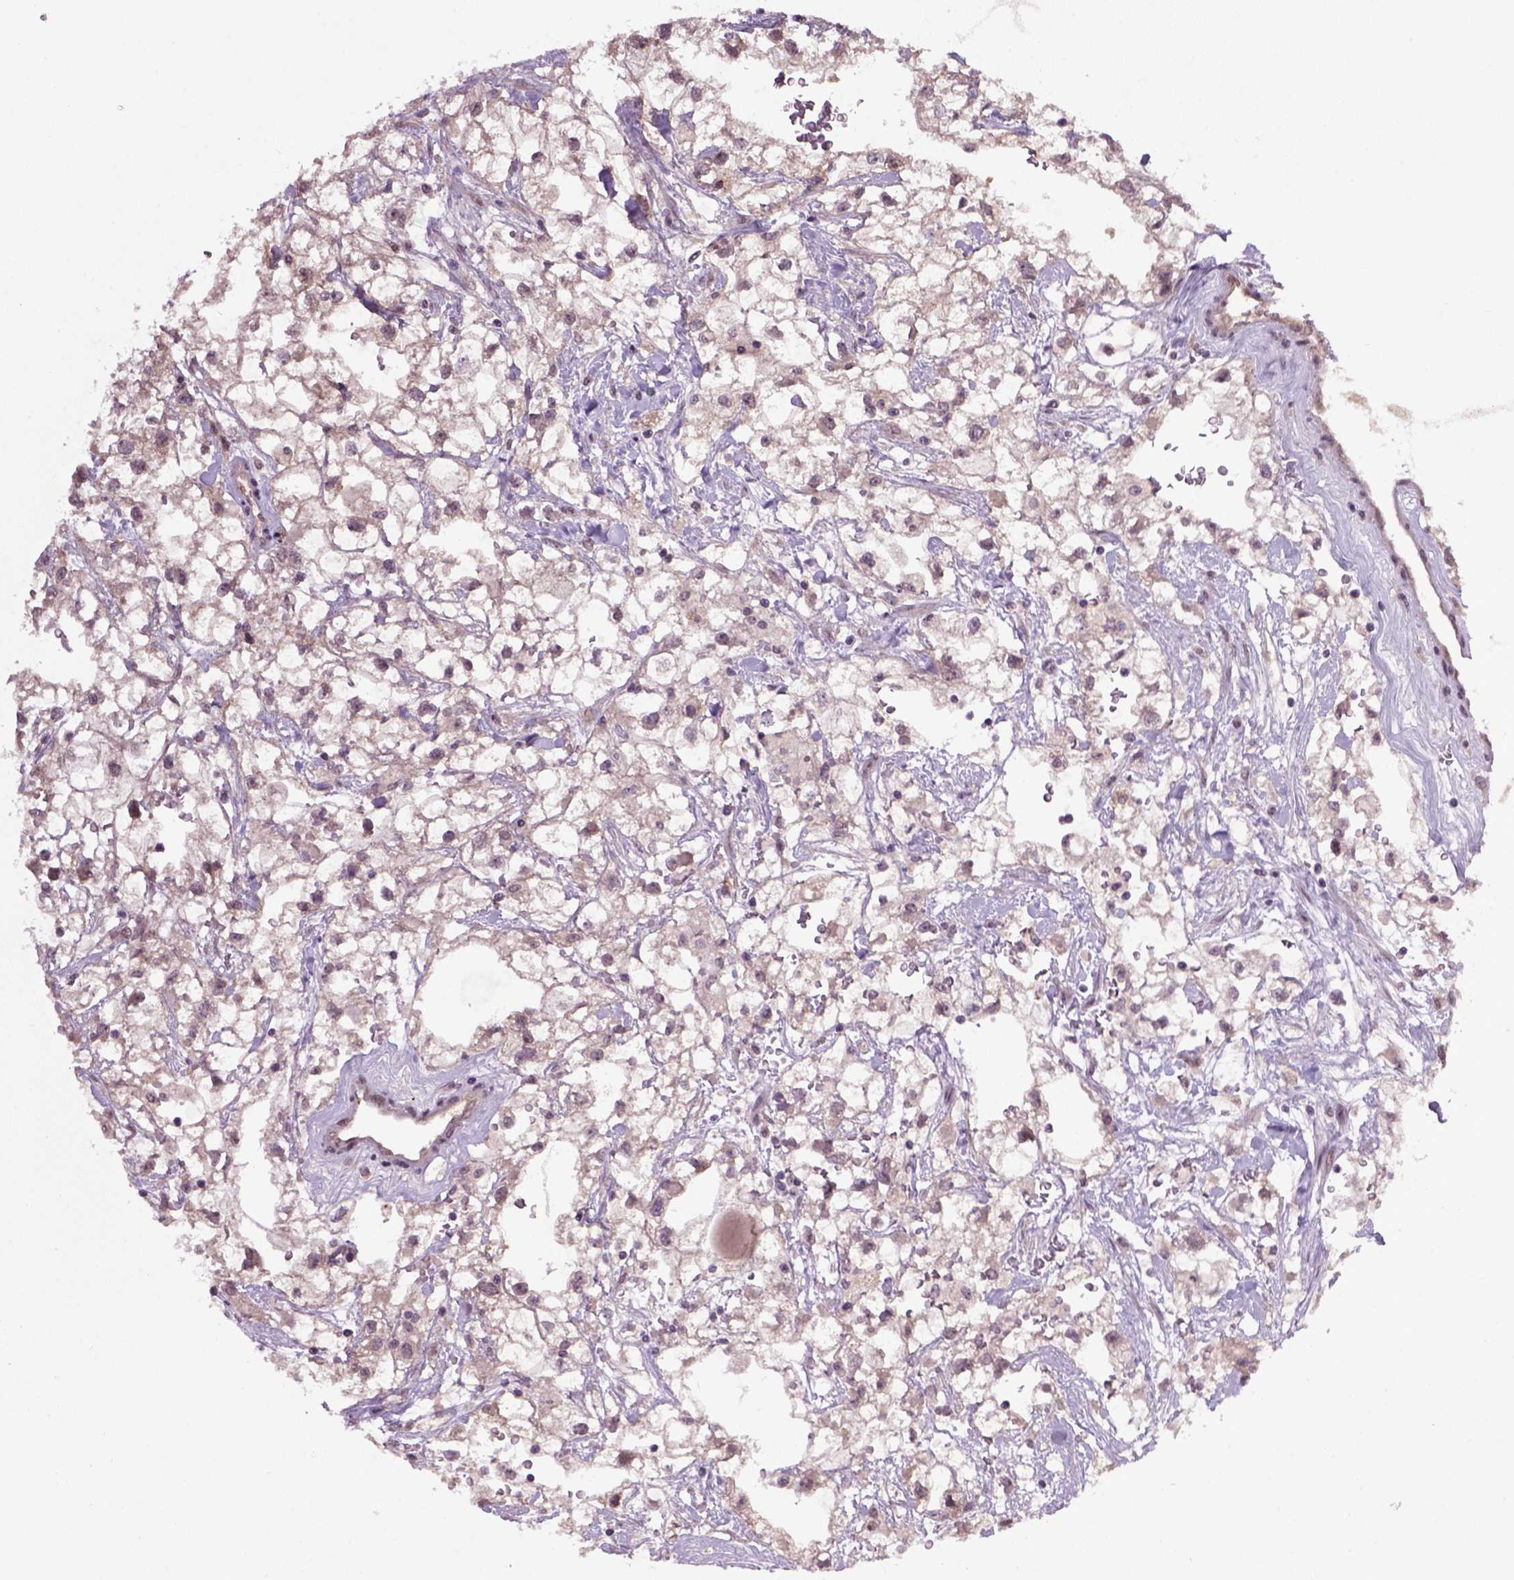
{"staining": {"intensity": "weak", "quantity": "<25%", "location": "cytoplasmic/membranous"}, "tissue": "renal cancer", "cell_type": "Tumor cells", "image_type": "cancer", "snomed": [{"axis": "morphology", "description": "Adenocarcinoma, NOS"}, {"axis": "topography", "description": "Kidney"}], "caption": "A micrograph of renal adenocarcinoma stained for a protein demonstrates no brown staining in tumor cells. (Stains: DAB immunohistochemistry with hematoxylin counter stain, Microscopy: brightfield microscopy at high magnification).", "gene": "RAB43", "patient": {"sex": "male", "age": 59}}